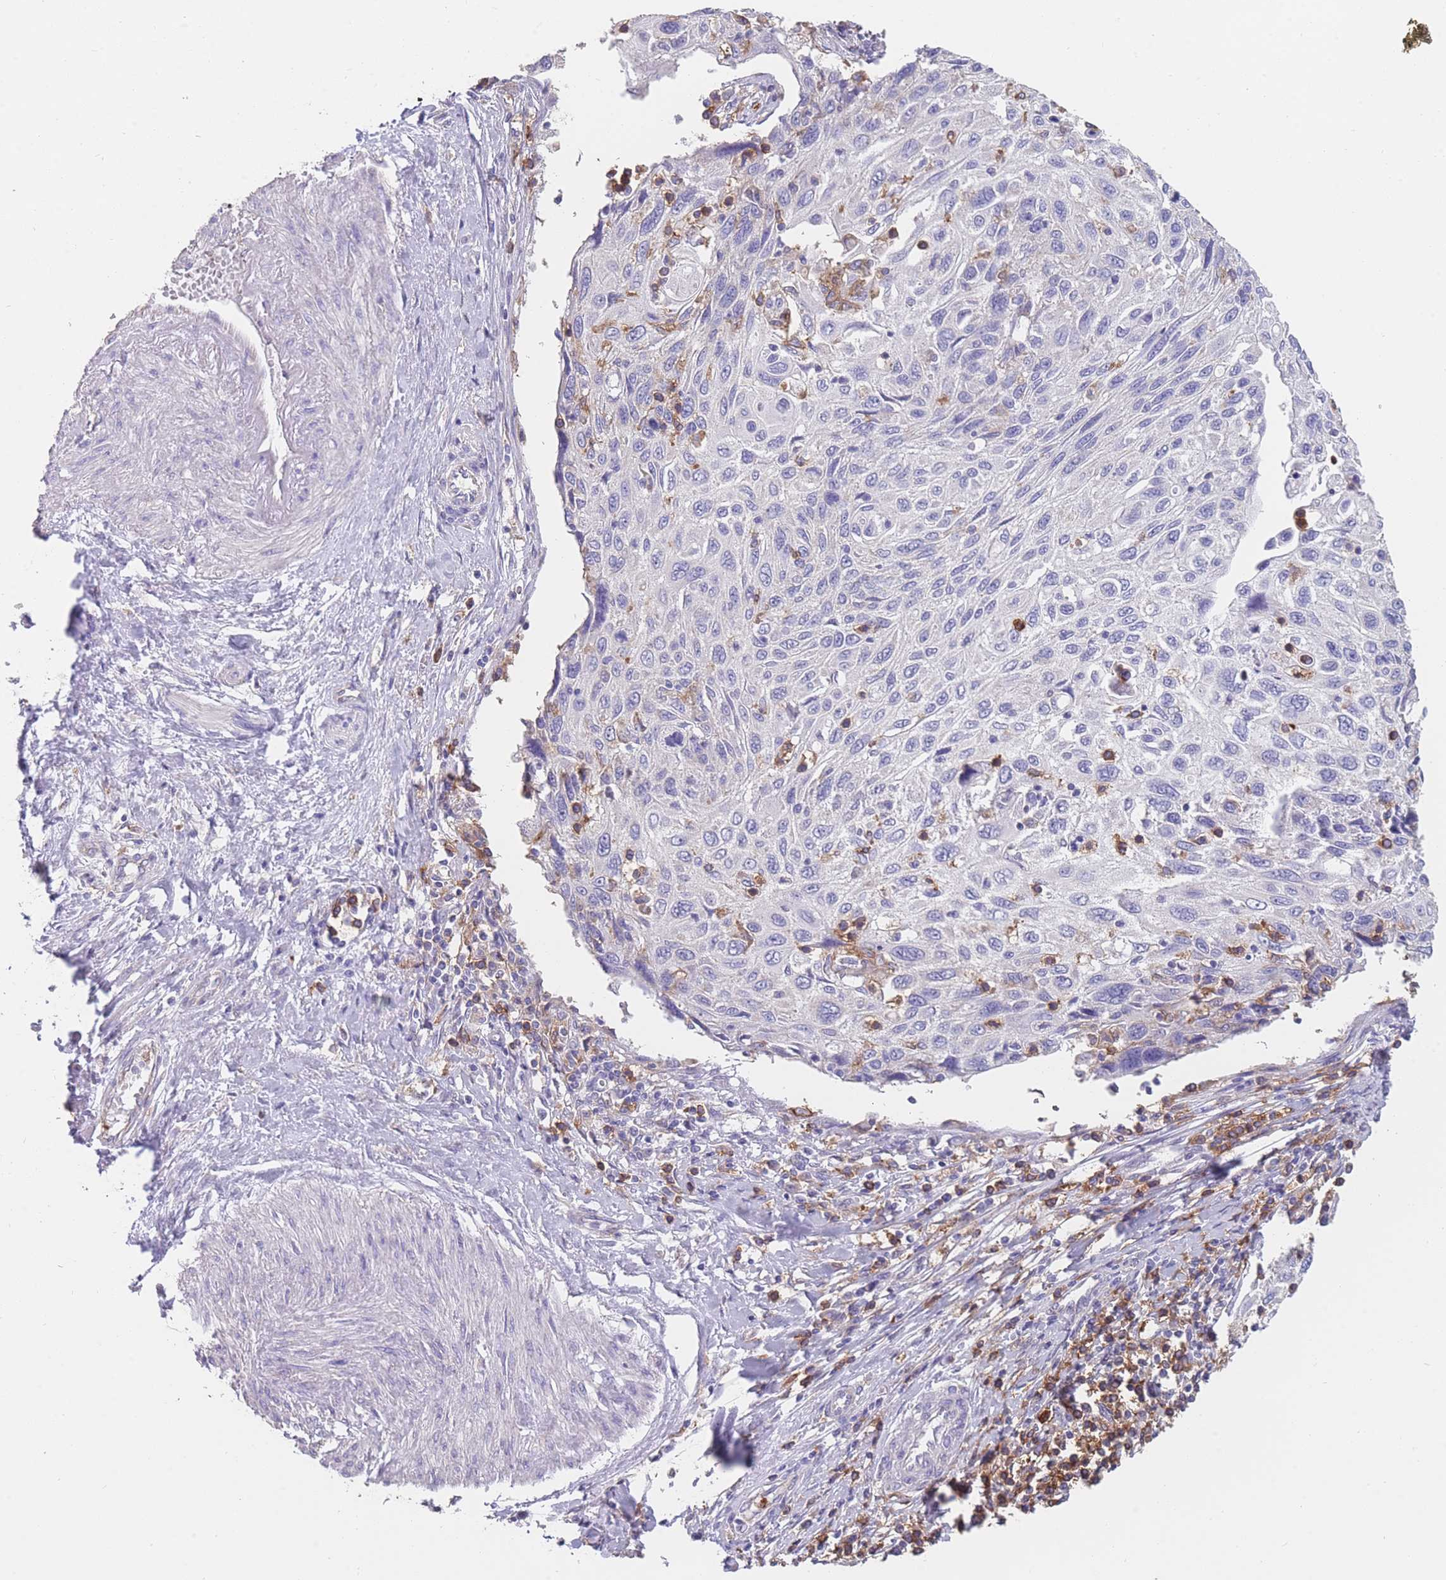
{"staining": {"intensity": "negative", "quantity": "none", "location": "none"}, "tissue": "cervical cancer", "cell_type": "Tumor cells", "image_type": "cancer", "snomed": [{"axis": "morphology", "description": "Squamous cell carcinoma, NOS"}, {"axis": "topography", "description": "Cervix"}], "caption": "Immunohistochemical staining of human cervical cancer (squamous cell carcinoma) displays no significant staining in tumor cells. (Stains: DAB (3,3'-diaminobenzidine) immunohistochemistry (IHC) with hematoxylin counter stain, Microscopy: brightfield microscopy at high magnification).", "gene": "CLEC12A", "patient": {"sex": "female", "age": 70}}